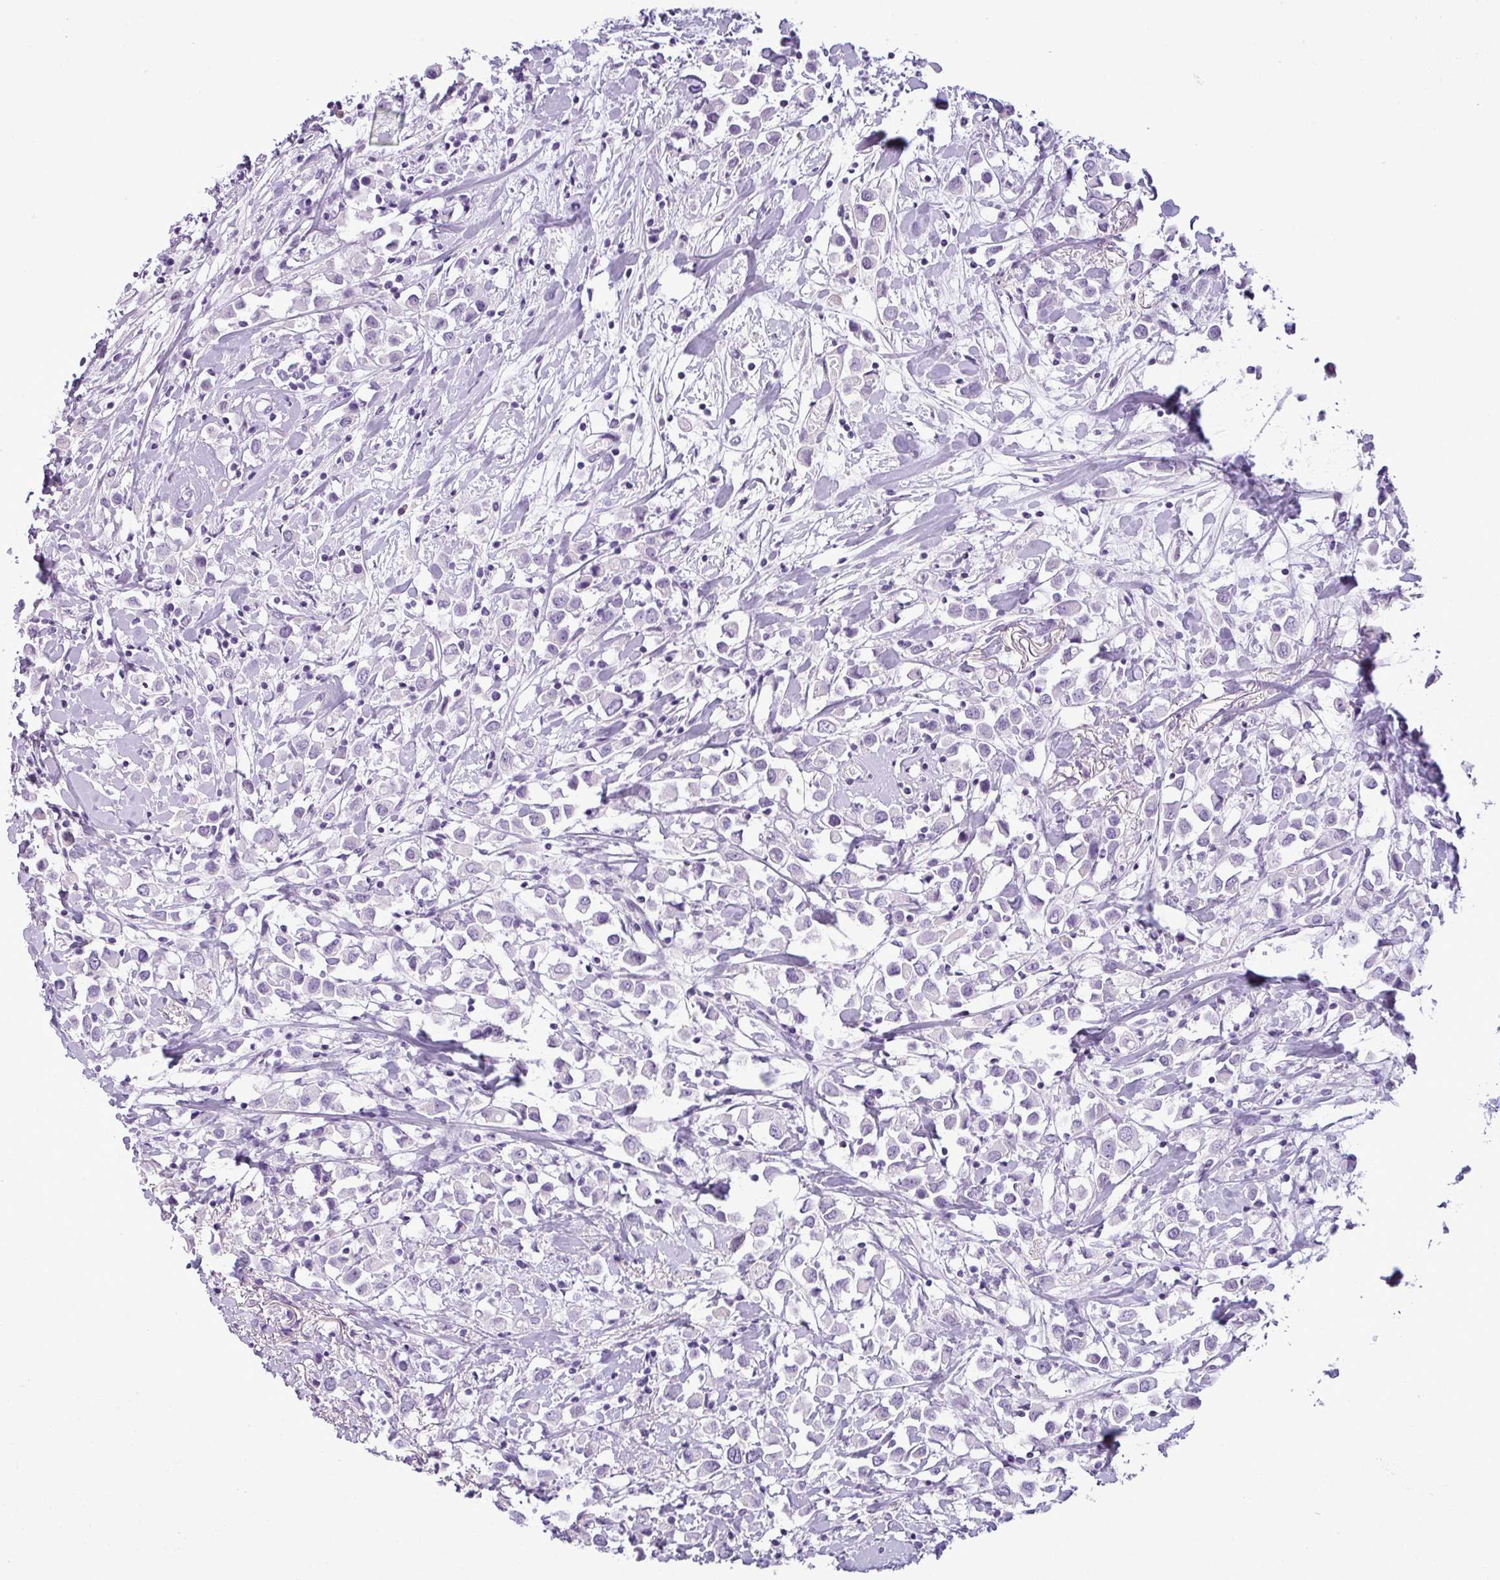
{"staining": {"intensity": "negative", "quantity": "none", "location": "none"}, "tissue": "breast cancer", "cell_type": "Tumor cells", "image_type": "cancer", "snomed": [{"axis": "morphology", "description": "Duct carcinoma"}, {"axis": "topography", "description": "Breast"}], "caption": "This is an IHC histopathology image of breast cancer (intraductal carcinoma). There is no positivity in tumor cells.", "gene": "CDH16", "patient": {"sex": "female", "age": 61}}